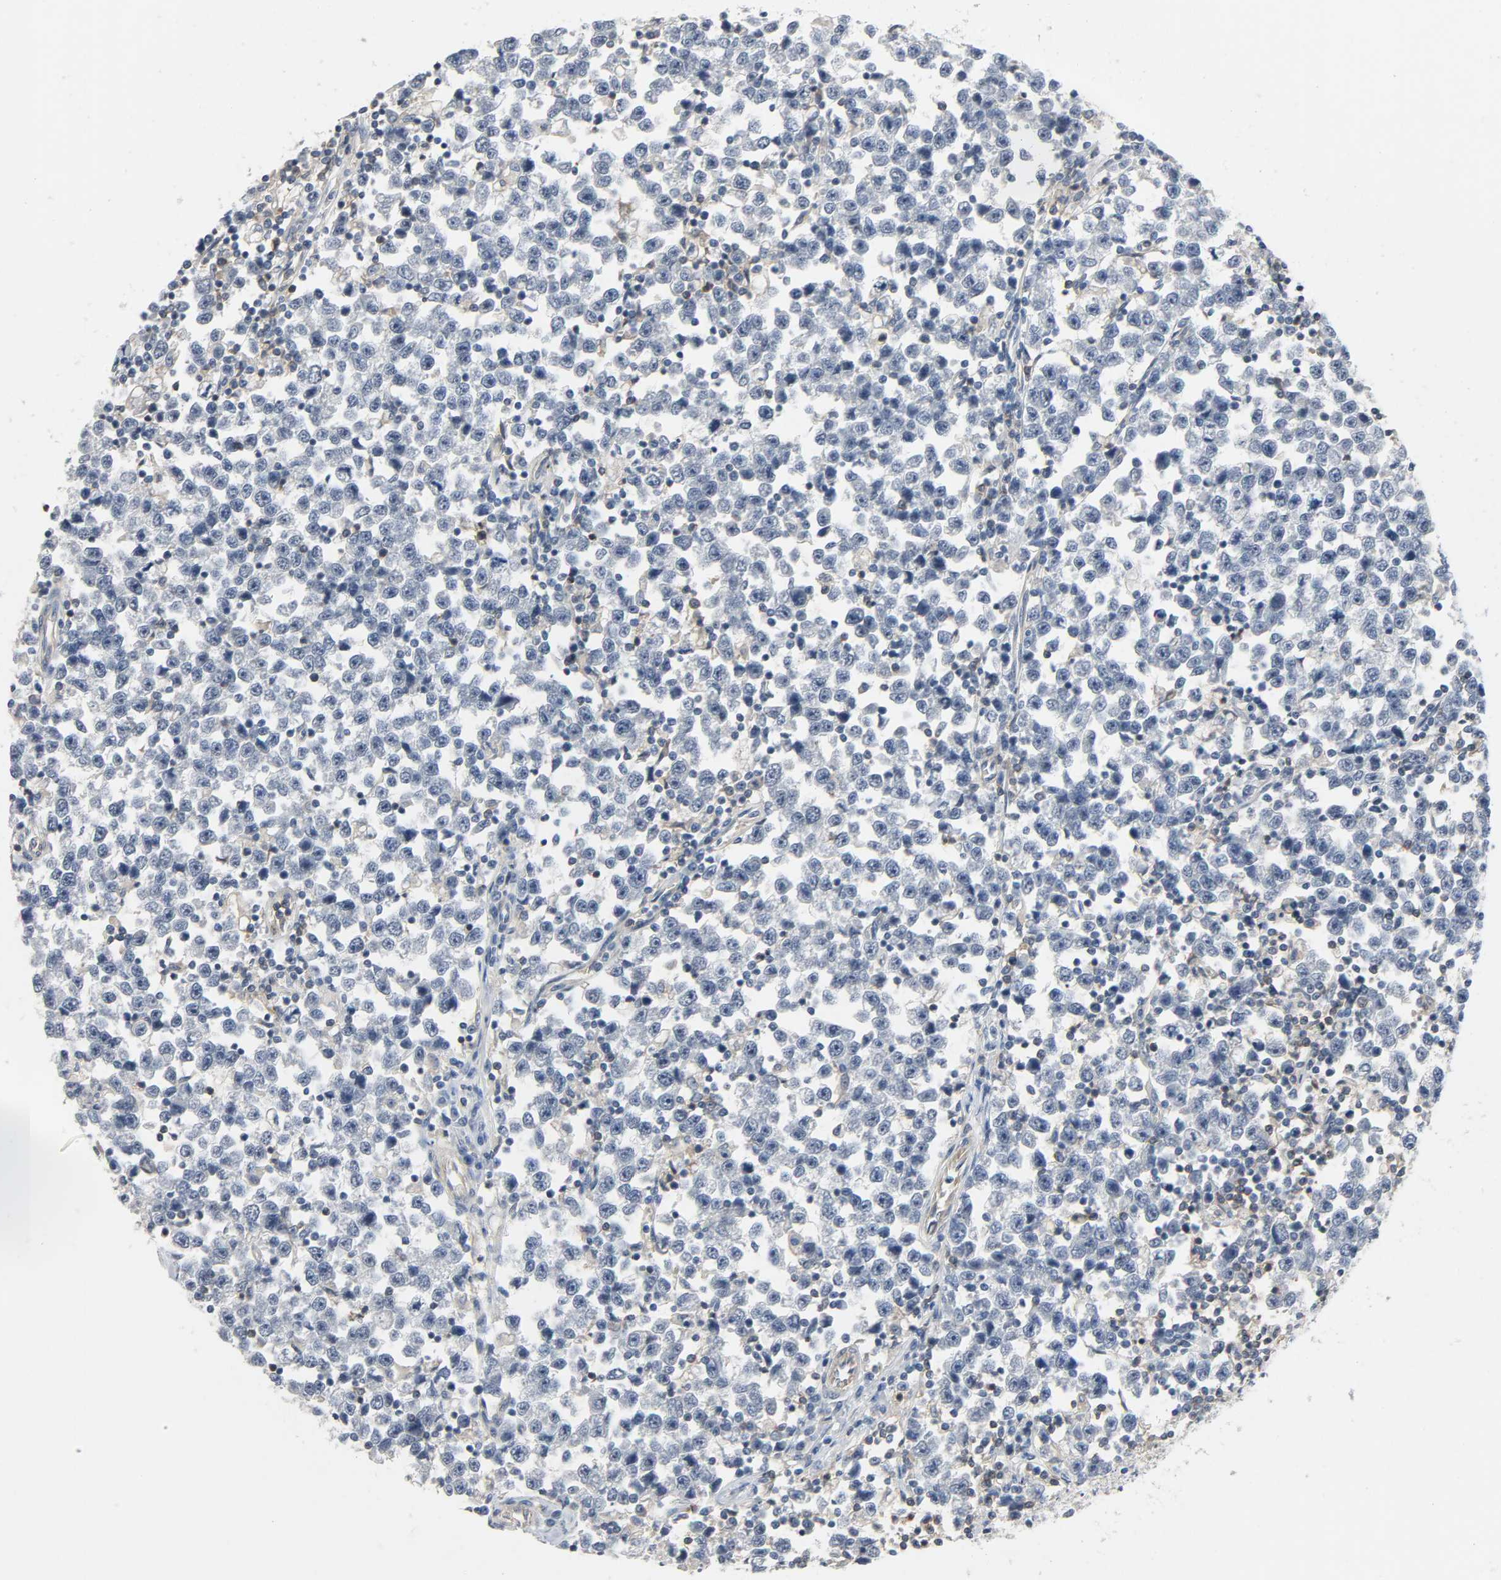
{"staining": {"intensity": "negative", "quantity": "none", "location": "none"}, "tissue": "testis cancer", "cell_type": "Tumor cells", "image_type": "cancer", "snomed": [{"axis": "morphology", "description": "Seminoma, NOS"}, {"axis": "topography", "description": "Testis"}], "caption": "An image of testis seminoma stained for a protein demonstrates no brown staining in tumor cells.", "gene": "CD4", "patient": {"sex": "male", "age": 43}}